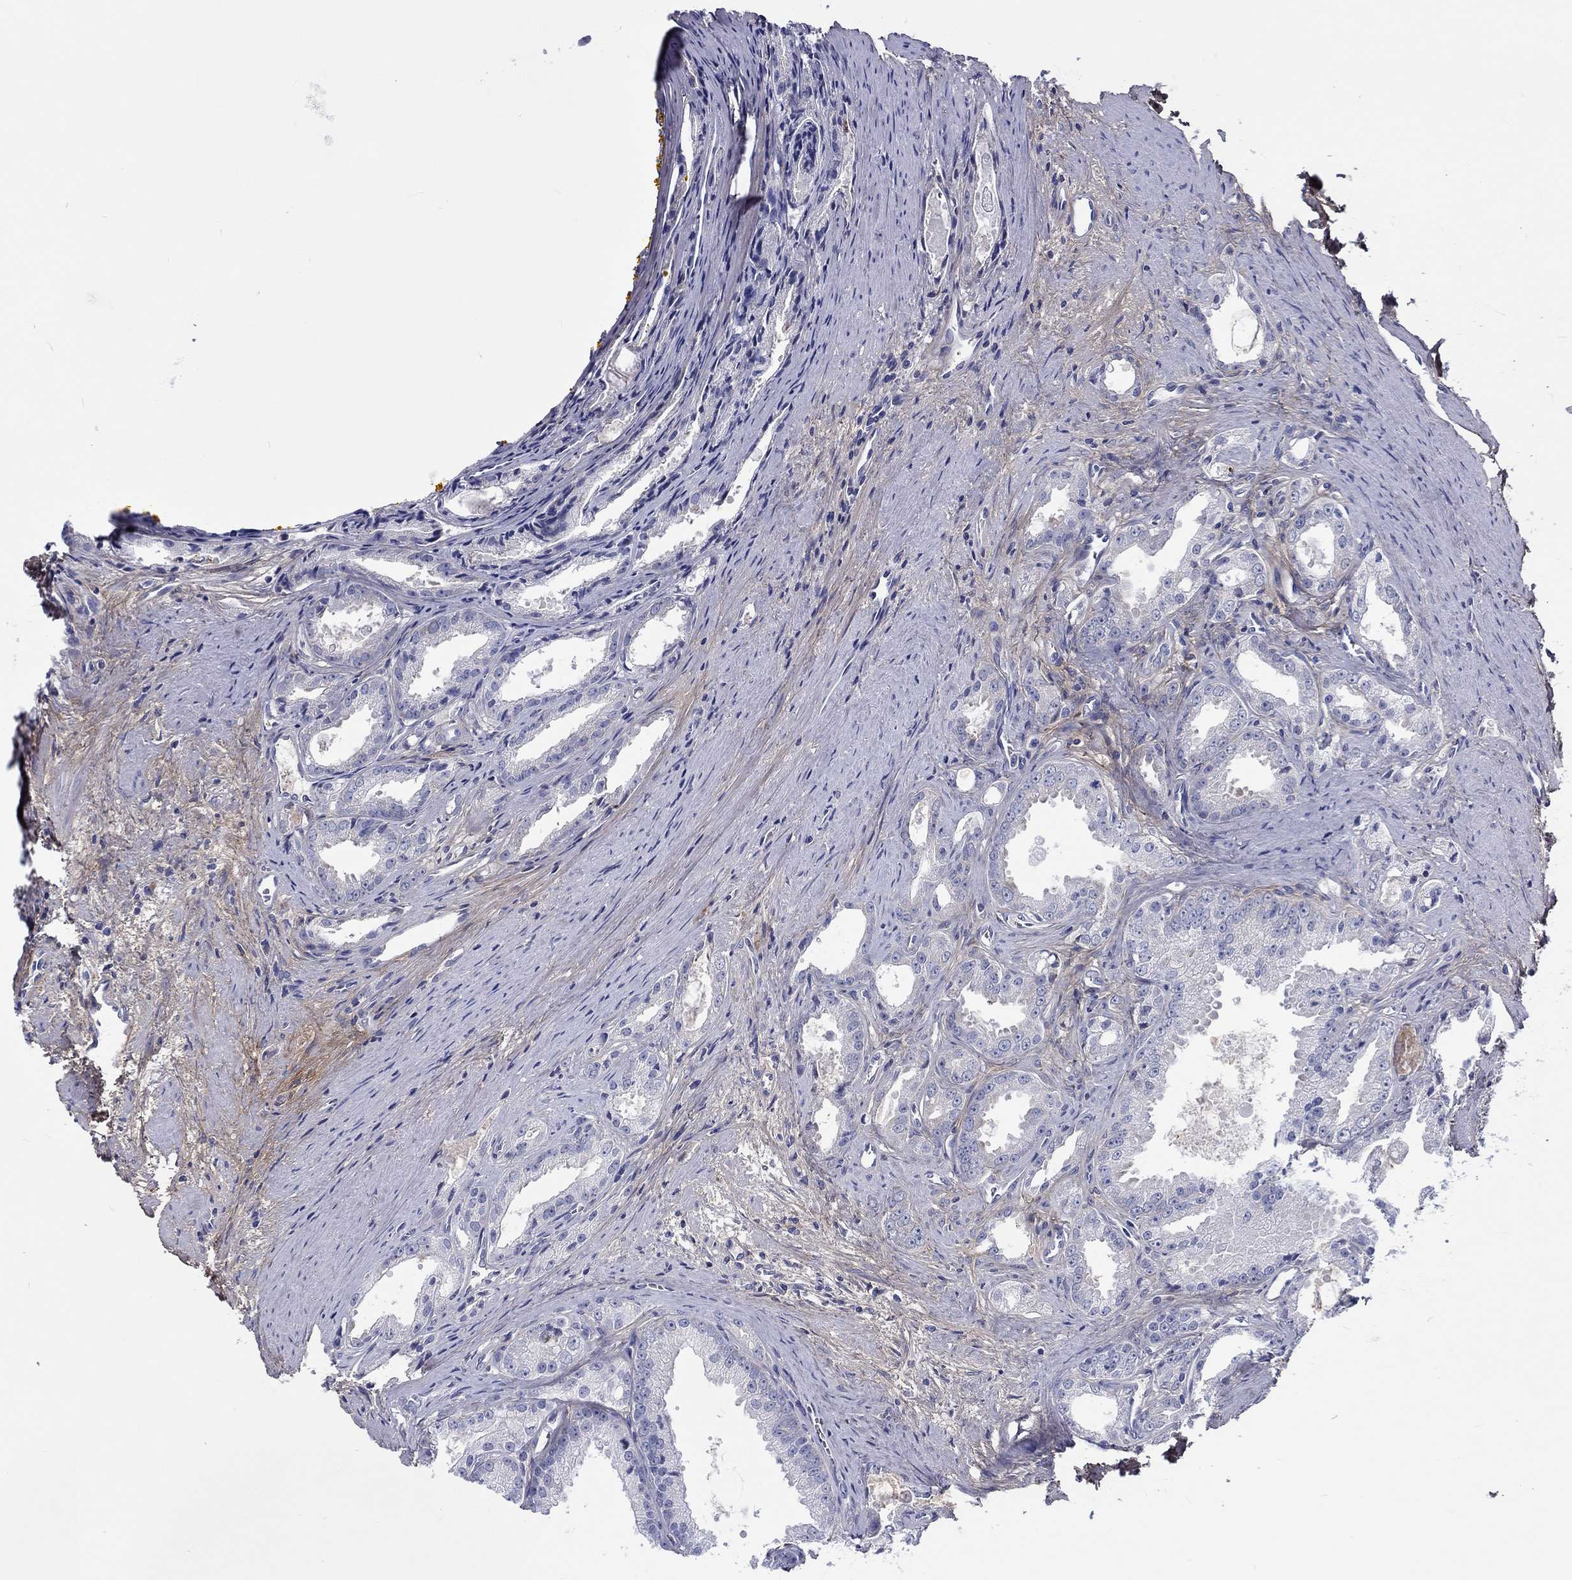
{"staining": {"intensity": "negative", "quantity": "none", "location": "none"}, "tissue": "prostate cancer", "cell_type": "Tumor cells", "image_type": "cancer", "snomed": [{"axis": "morphology", "description": "Adenocarcinoma, NOS"}, {"axis": "morphology", "description": "Adenocarcinoma, High grade"}, {"axis": "topography", "description": "Prostate"}], "caption": "Tumor cells are negative for brown protein staining in adenocarcinoma (prostate). Nuclei are stained in blue.", "gene": "TGFBI", "patient": {"sex": "male", "age": 70}}